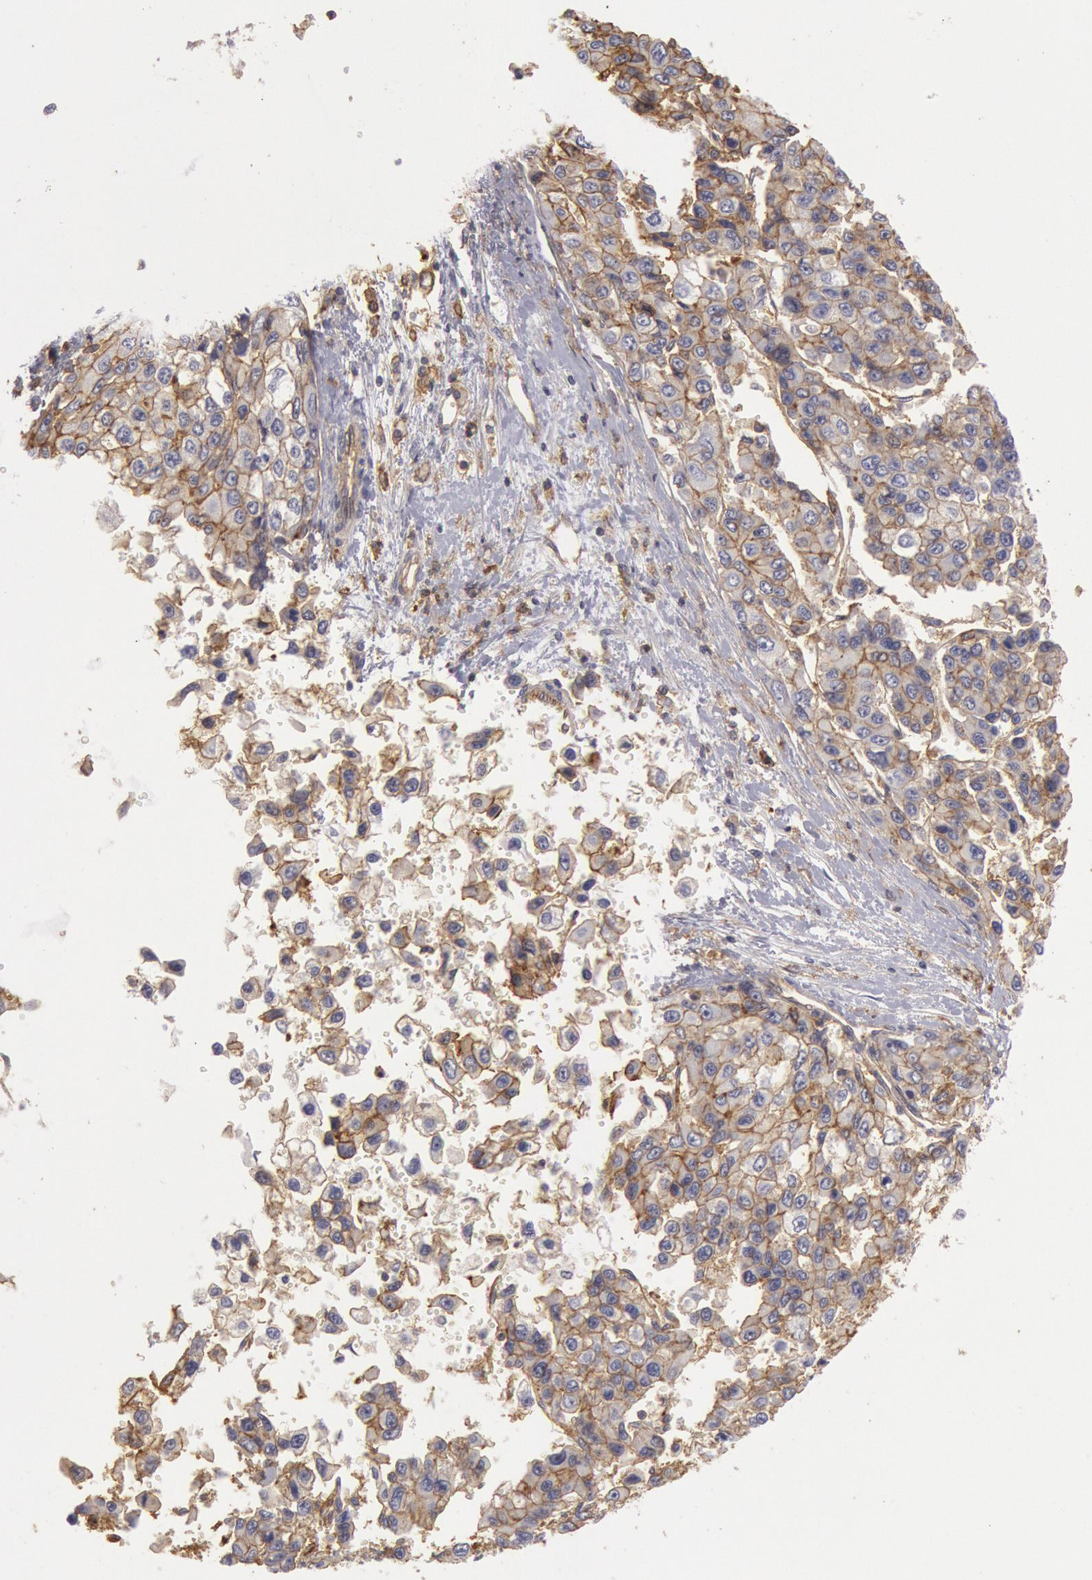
{"staining": {"intensity": "moderate", "quantity": ">75%", "location": "cytoplasmic/membranous"}, "tissue": "liver cancer", "cell_type": "Tumor cells", "image_type": "cancer", "snomed": [{"axis": "morphology", "description": "Carcinoma, Hepatocellular, NOS"}, {"axis": "topography", "description": "Liver"}], "caption": "Protein expression analysis of human liver hepatocellular carcinoma reveals moderate cytoplasmic/membranous expression in approximately >75% of tumor cells.", "gene": "SNAP23", "patient": {"sex": "female", "age": 66}}